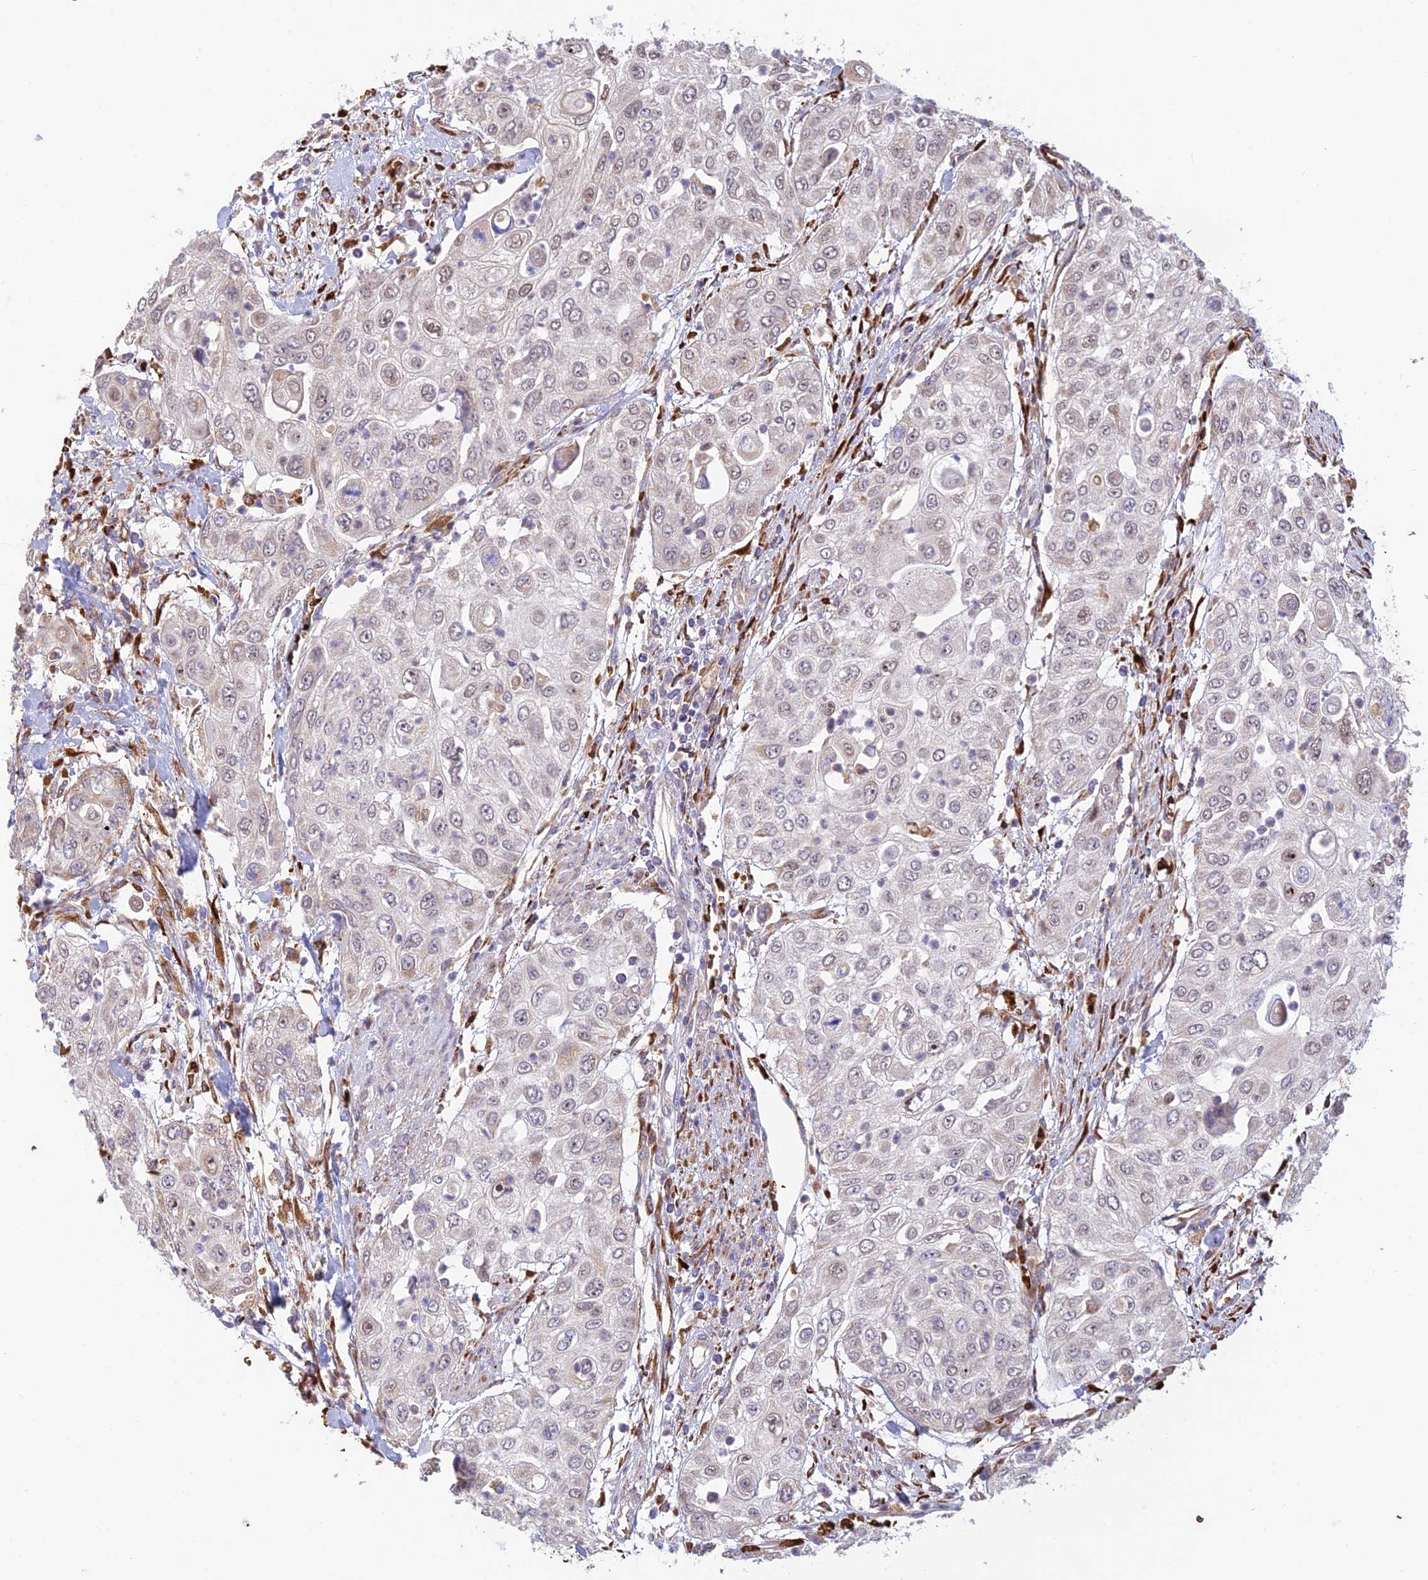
{"staining": {"intensity": "weak", "quantity": "<25%", "location": "nuclear"}, "tissue": "urothelial cancer", "cell_type": "Tumor cells", "image_type": "cancer", "snomed": [{"axis": "morphology", "description": "Urothelial carcinoma, High grade"}, {"axis": "topography", "description": "Urinary bladder"}], "caption": "Photomicrograph shows no protein expression in tumor cells of urothelial cancer tissue.", "gene": "UFSP2", "patient": {"sex": "female", "age": 79}}